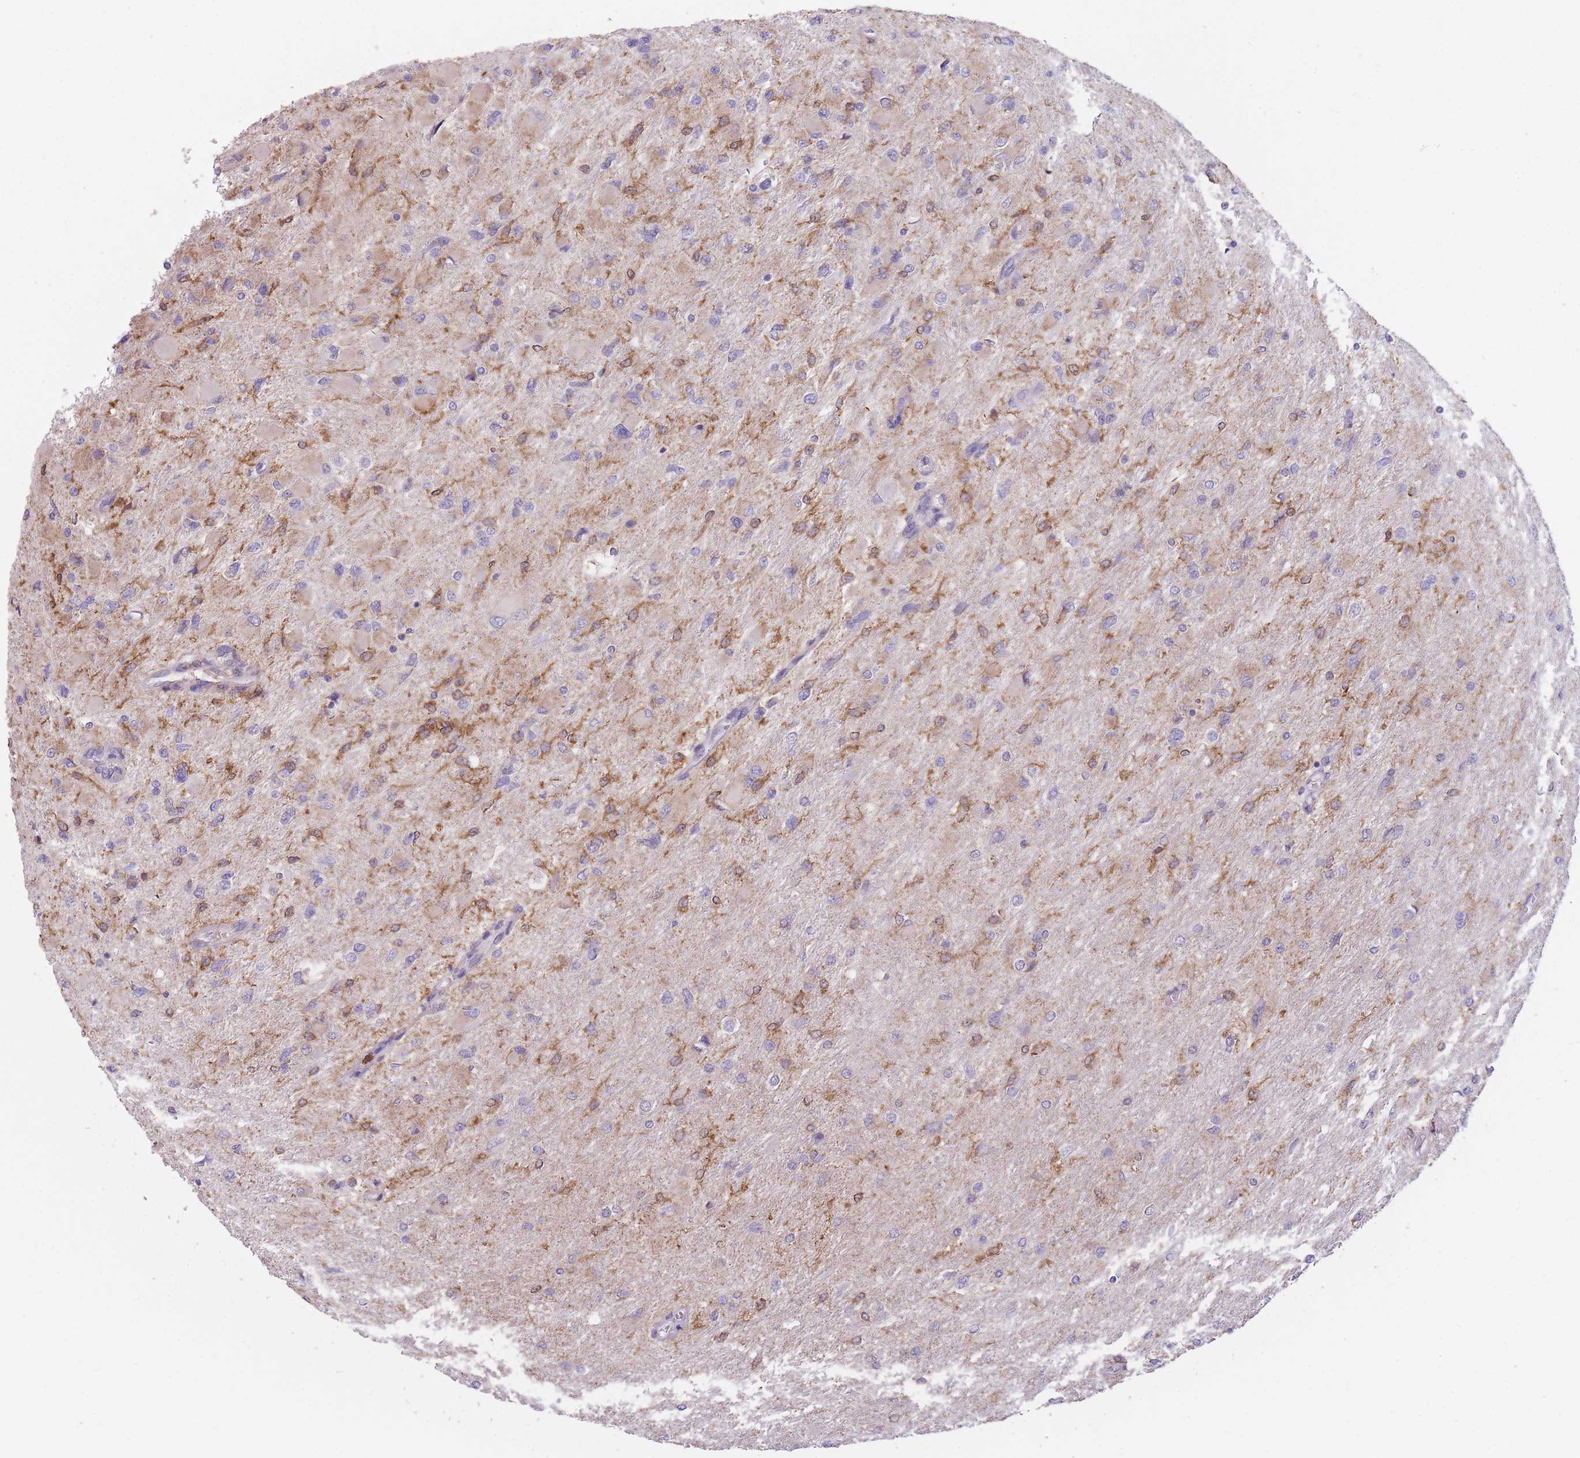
{"staining": {"intensity": "negative", "quantity": "none", "location": "none"}, "tissue": "glioma", "cell_type": "Tumor cells", "image_type": "cancer", "snomed": [{"axis": "morphology", "description": "Glioma, malignant, High grade"}, {"axis": "topography", "description": "Cerebral cortex"}], "caption": "Human malignant glioma (high-grade) stained for a protein using immunohistochemistry (IHC) exhibits no staining in tumor cells.", "gene": "PRAM1", "patient": {"sex": "female", "age": 36}}